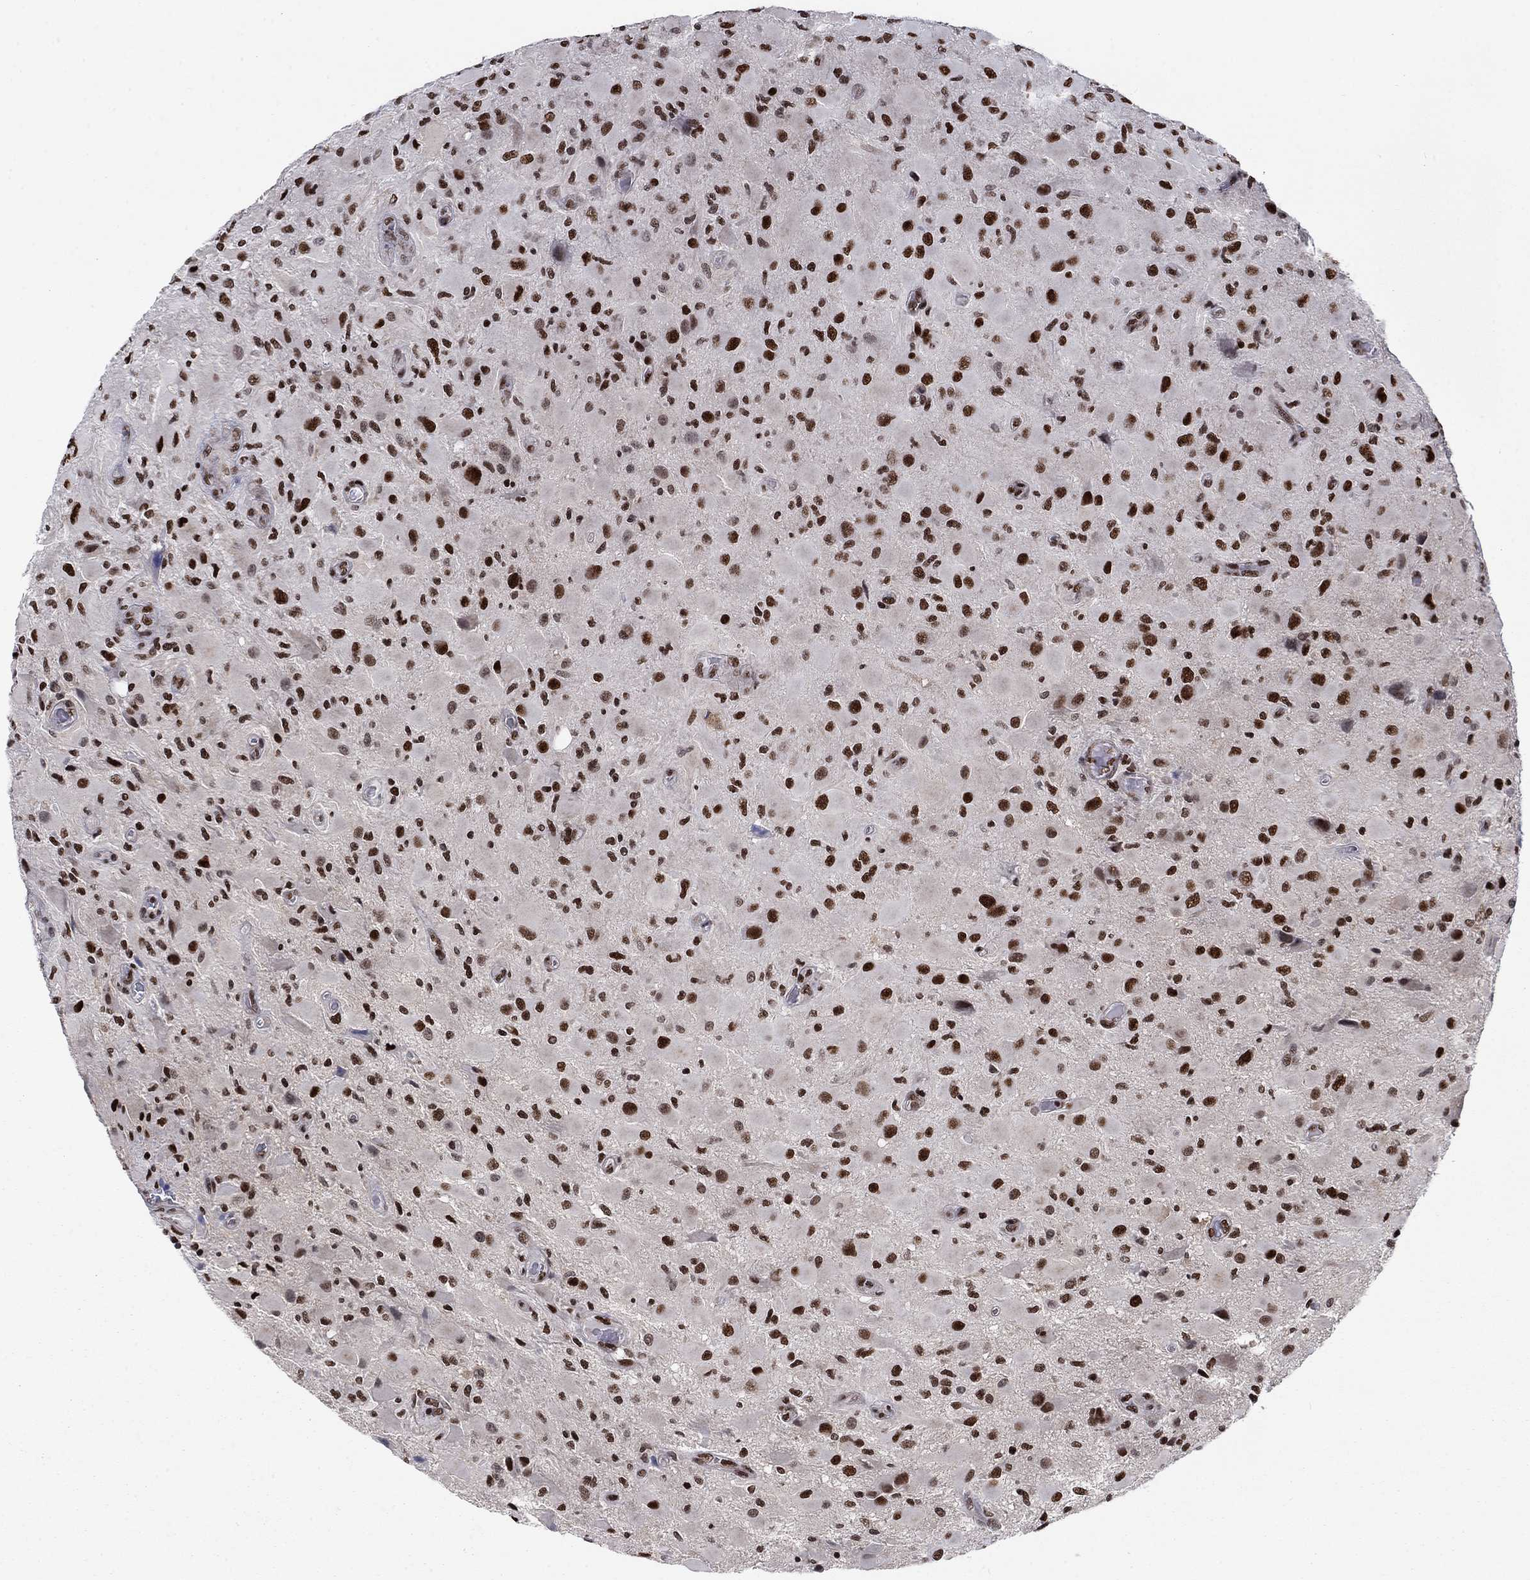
{"staining": {"intensity": "strong", "quantity": ">75%", "location": "nuclear"}, "tissue": "glioma", "cell_type": "Tumor cells", "image_type": "cancer", "snomed": [{"axis": "morphology", "description": "Glioma, malignant, High grade"}, {"axis": "topography", "description": "Cerebral cortex"}], "caption": "Immunohistochemical staining of human glioma exhibits high levels of strong nuclear protein positivity in approximately >75% of tumor cells. Nuclei are stained in blue.", "gene": "RPRD1B", "patient": {"sex": "male", "age": 35}}